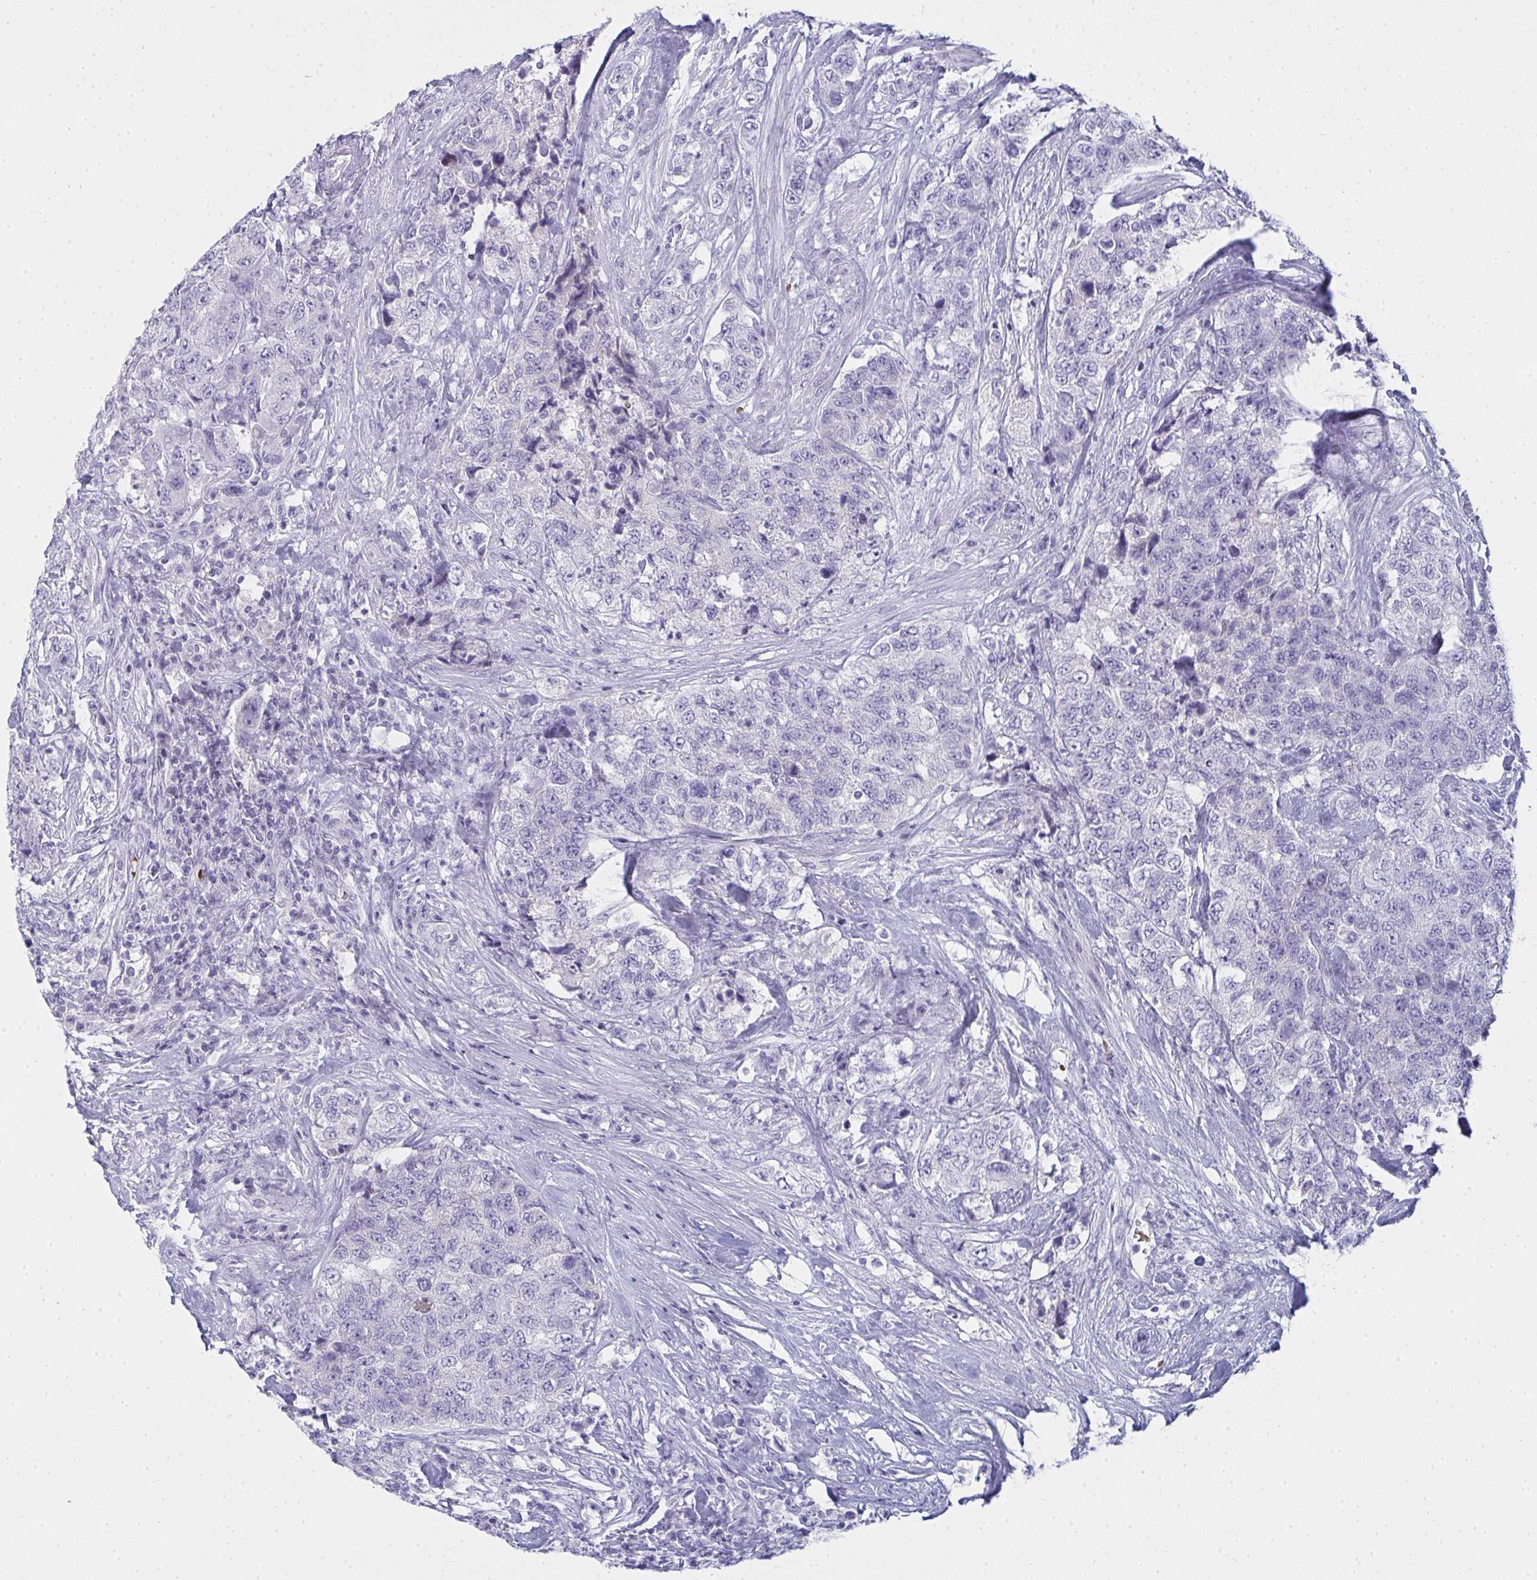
{"staining": {"intensity": "negative", "quantity": "none", "location": "none"}, "tissue": "urothelial cancer", "cell_type": "Tumor cells", "image_type": "cancer", "snomed": [{"axis": "morphology", "description": "Urothelial carcinoma, High grade"}, {"axis": "topography", "description": "Urinary bladder"}], "caption": "Immunohistochemistry (IHC) histopathology image of neoplastic tissue: high-grade urothelial carcinoma stained with DAB exhibits no significant protein staining in tumor cells.", "gene": "ZNF182", "patient": {"sex": "female", "age": 78}}